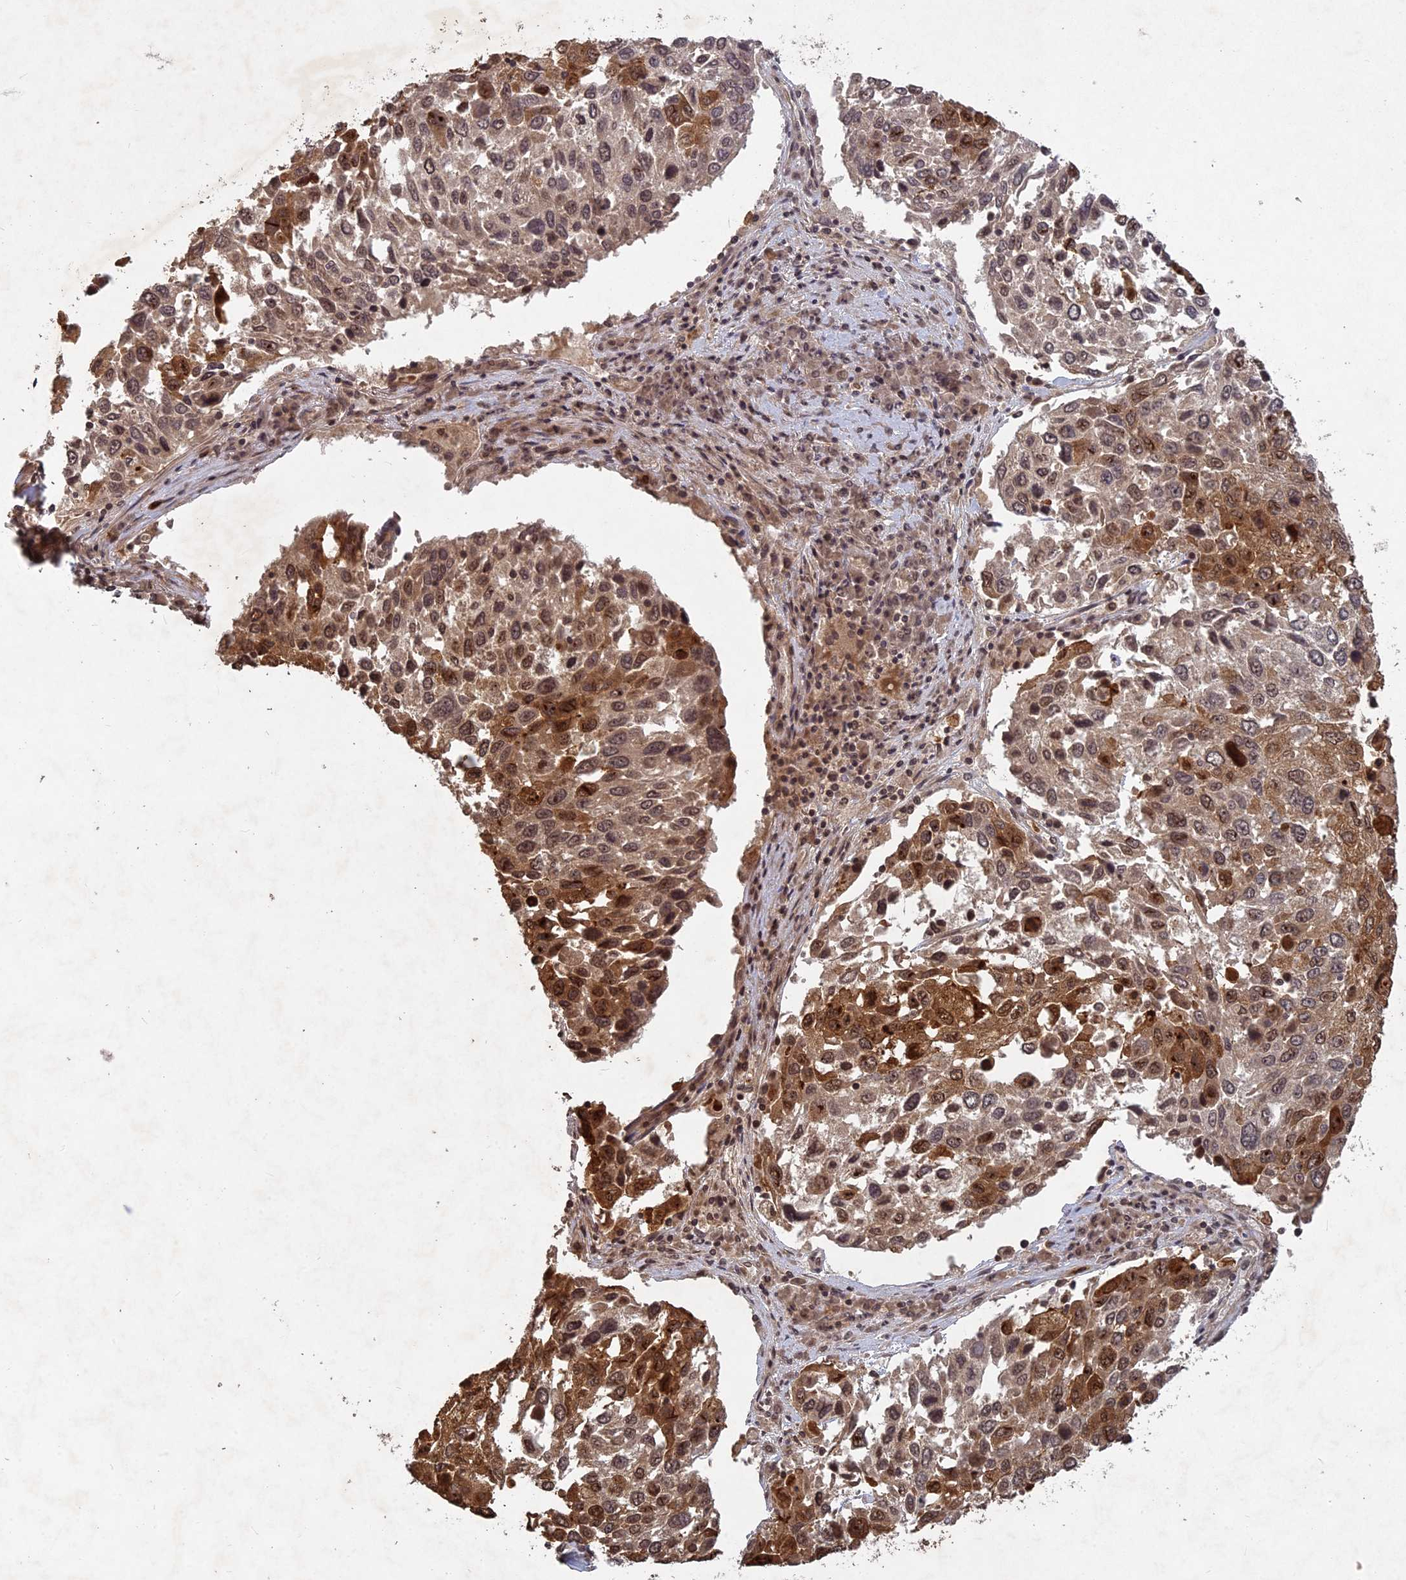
{"staining": {"intensity": "moderate", "quantity": ">75%", "location": "cytoplasmic/membranous,nuclear"}, "tissue": "lung cancer", "cell_type": "Tumor cells", "image_type": "cancer", "snomed": [{"axis": "morphology", "description": "Squamous cell carcinoma, NOS"}, {"axis": "topography", "description": "Lung"}], "caption": "IHC micrograph of neoplastic tissue: human squamous cell carcinoma (lung) stained using immunohistochemistry reveals medium levels of moderate protein expression localized specifically in the cytoplasmic/membranous and nuclear of tumor cells, appearing as a cytoplasmic/membranous and nuclear brown color.", "gene": "SRMS", "patient": {"sex": "male", "age": 65}}